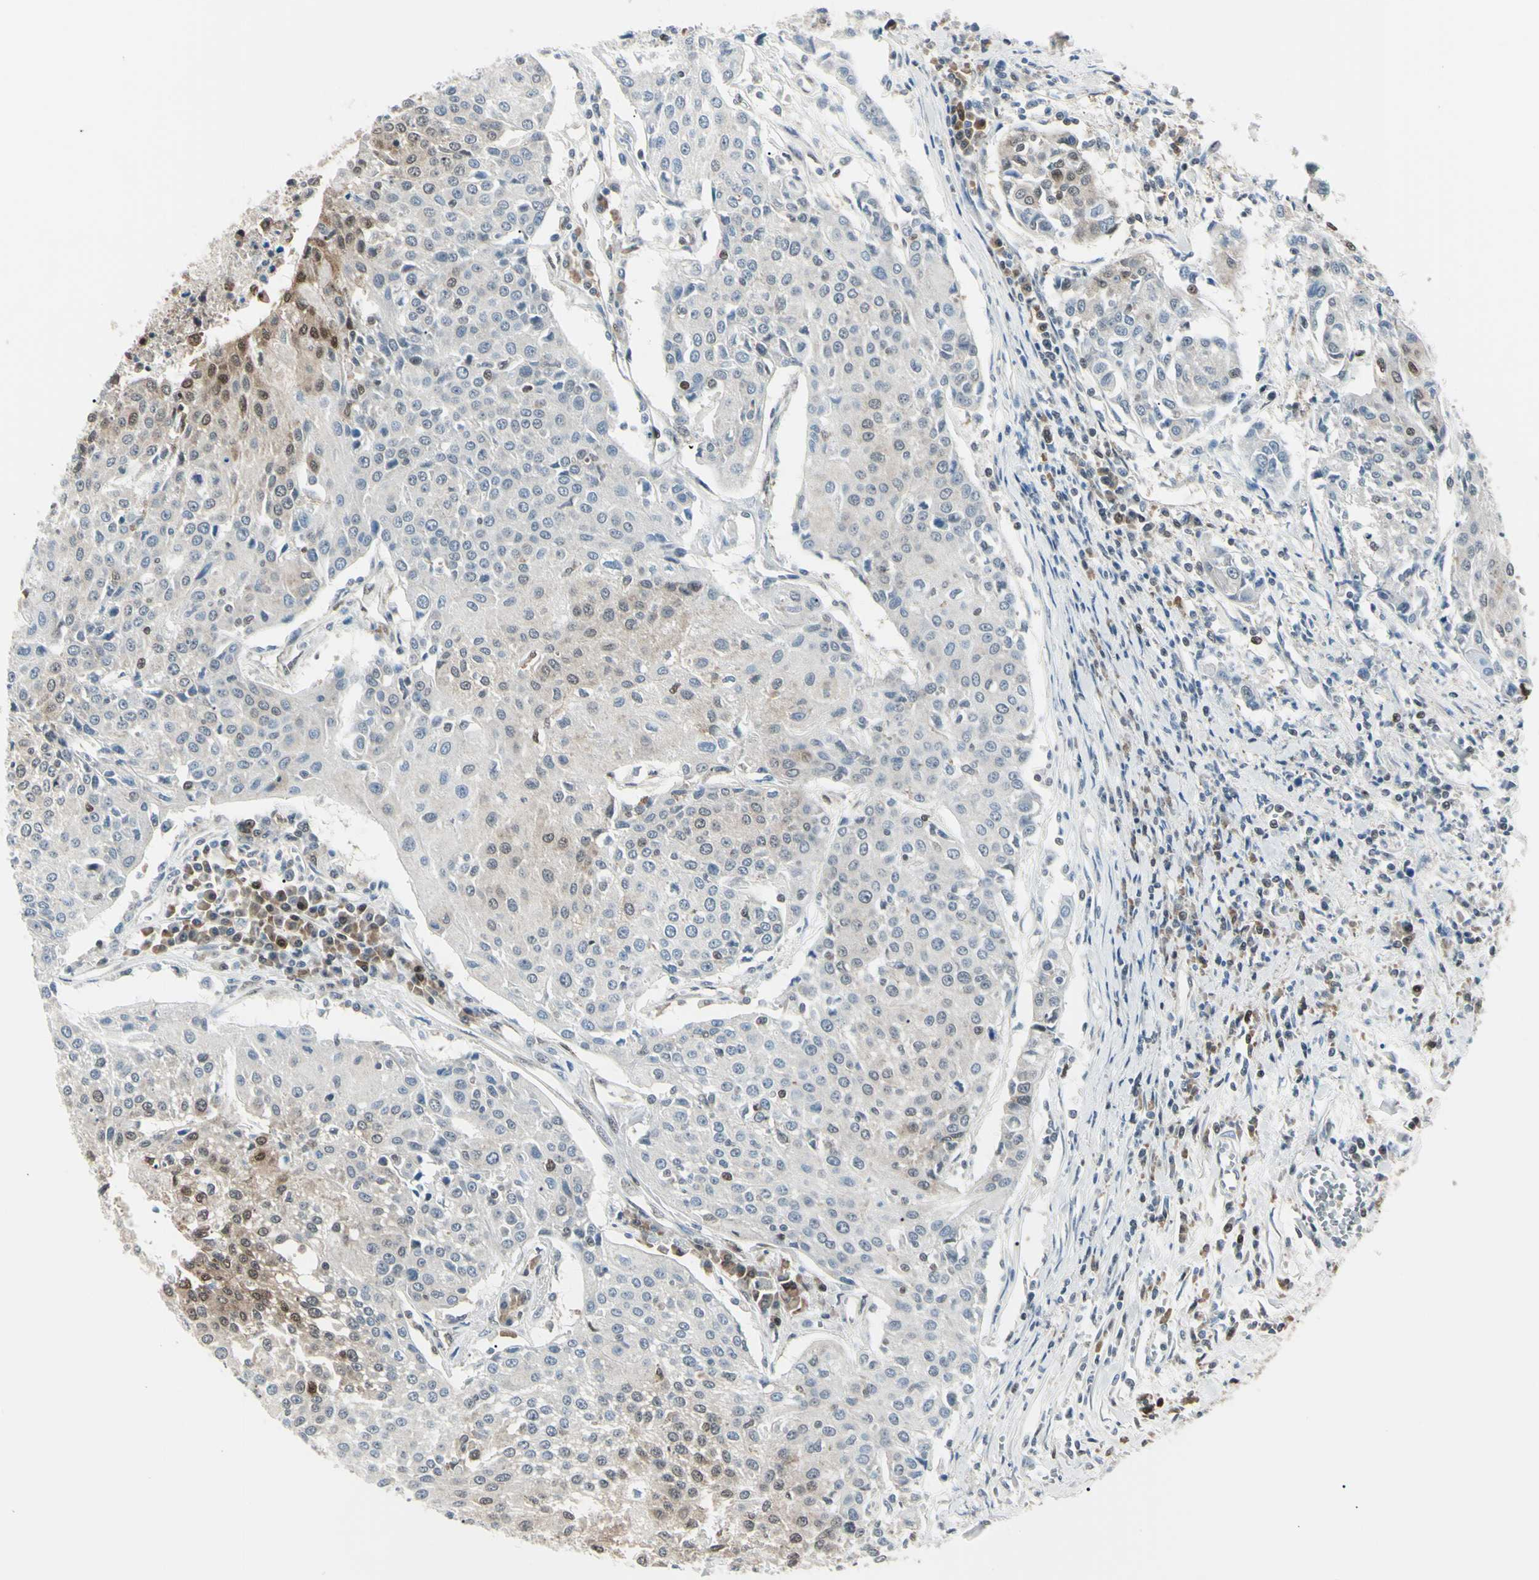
{"staining": {"intensity": "moderate", "quantity": "<25%", "location": "cytoplasmic/membranous,nuclear"}, "tissue": "urothelial cancer", "cell_type": "Tumor cells", "image_type": "cancer", "snomed": [{"axis": "morphology", "description": "Urothelial carcinoma, High grade"}, {"axis": "topography", "description": "Urinary bladder"}], "caption": "Immunohistochemistry (DAB) staining of human urothelial cancer demonstrates moderate cytoplasmic/membranous and nuclear protein expression in about <25% of tumor cells. (DAB (3,3'-diaminobenzidine) IHC with brightfield microscopy, high magnification).", "gene": "PGK1", "patient": {"sex": "female", "age": 85}}